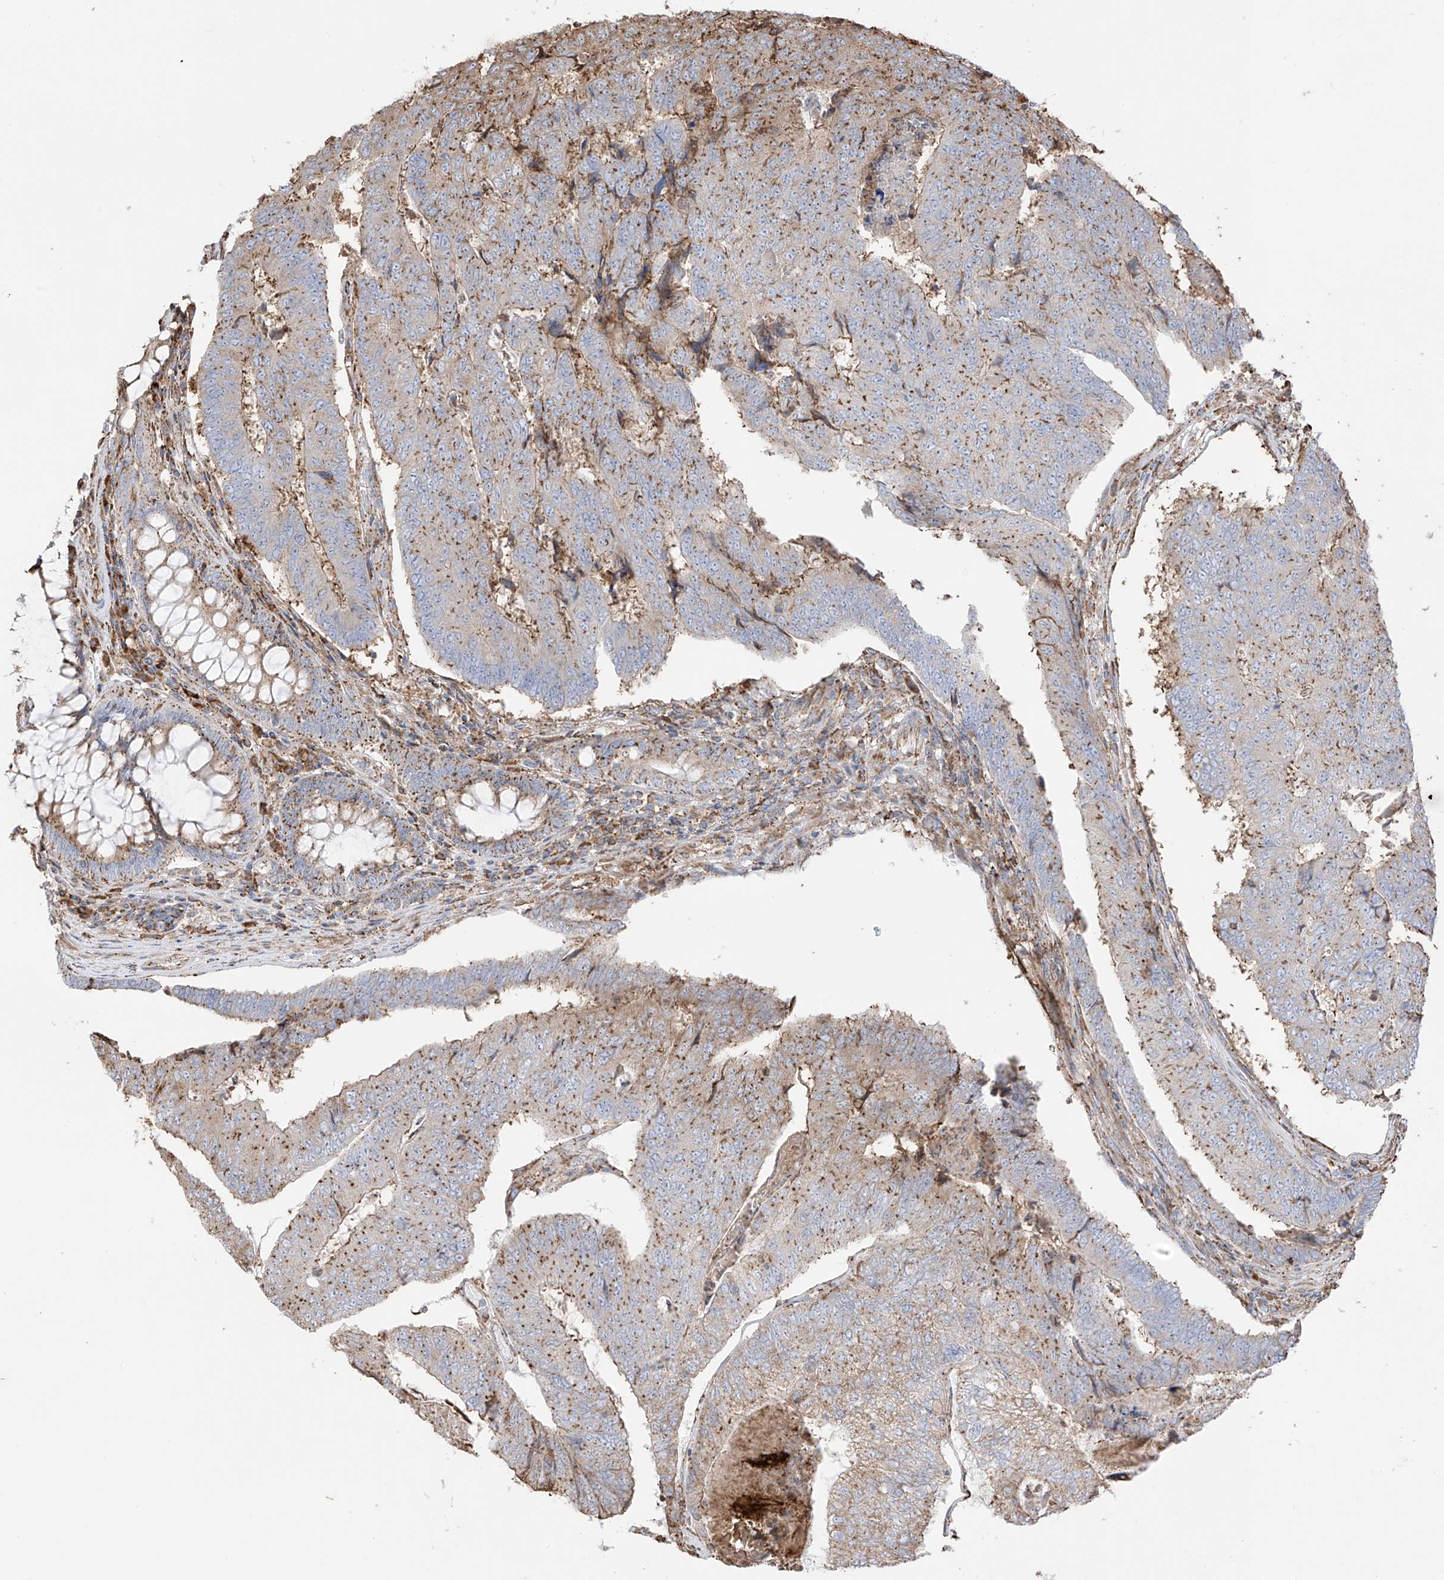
{"staining": {"intensity": "moderate", "quantity": ">75%", "location": "cytoplasmic/membranous"}, "tissue": "colorectal cancer", "cell_type": "Tumor cells", "image_type": "cancer", "snomed": [{"axis": "morphology", "description": "Adenocarcinoma, NOS"}, {"axis": "topography", "description": "Colon"}], "caption": "A micrograph of human colorectal adenocarcinoma stained for a protein reveals moderate cytoplasmic/membranous brown staining in tumor cells. (Brightfield microscopy of DAB IHC at high magnification).", "gene": "XKR3", "patient": {"sex": "female", "age": 67}}